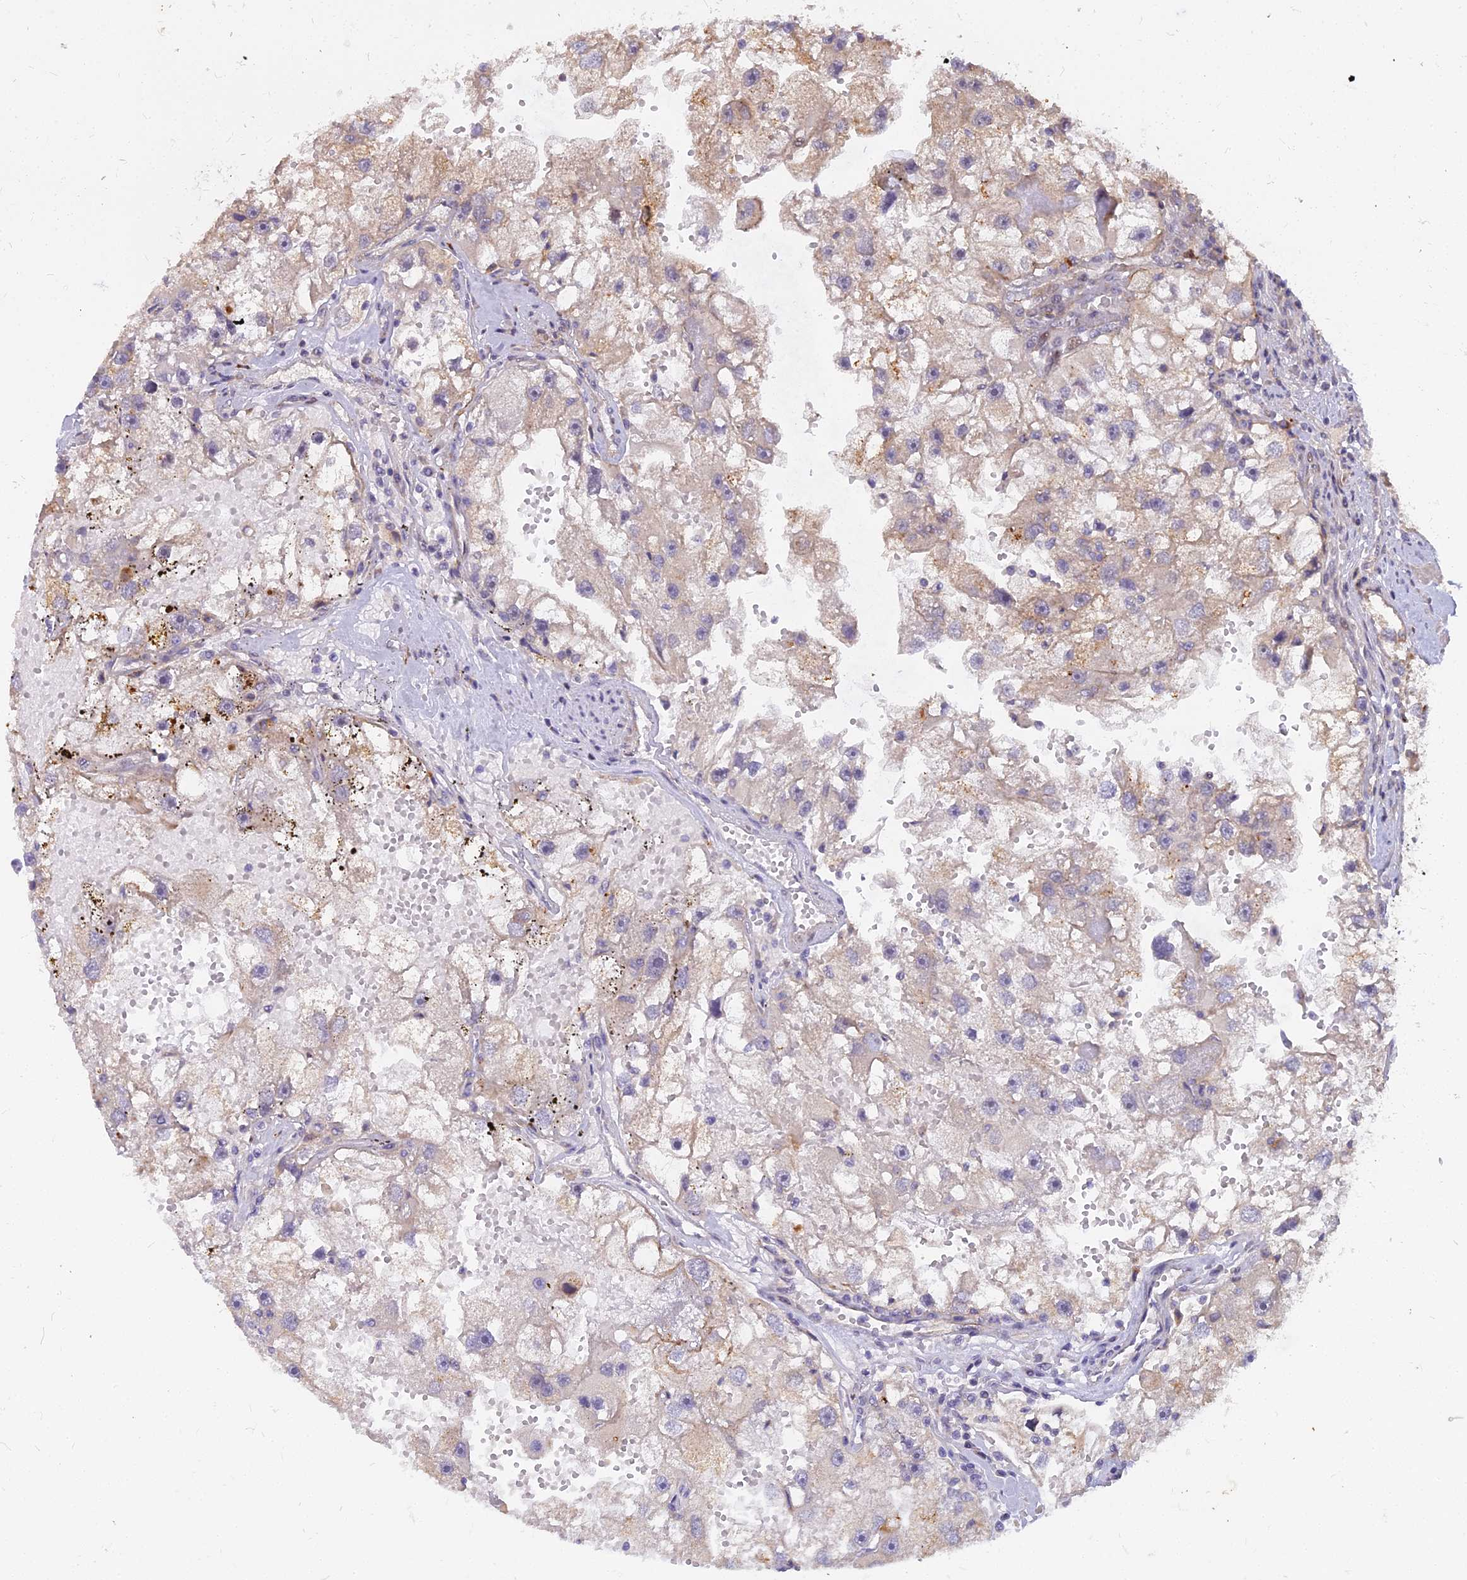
{"staining": {"intensity": "weak", "quantity": "<25%", "location": "cytoplasmic/membranous"}, "tissue": "renal cancer", "cell_type": "Tumor cells", "image_type": "cancer", "snomed": [{"axis": "morphology", "description": "Adenocarcinoma, NOS"}, {"axis": "topography", "description": "Kidney"}], "caption": "Immunohistochemical staining of human adenocarcinoma (renal) displays no significant staining in tumor cells.", "gene": "GLYATL3", "patient": {"sex": "male", "age": 63}}